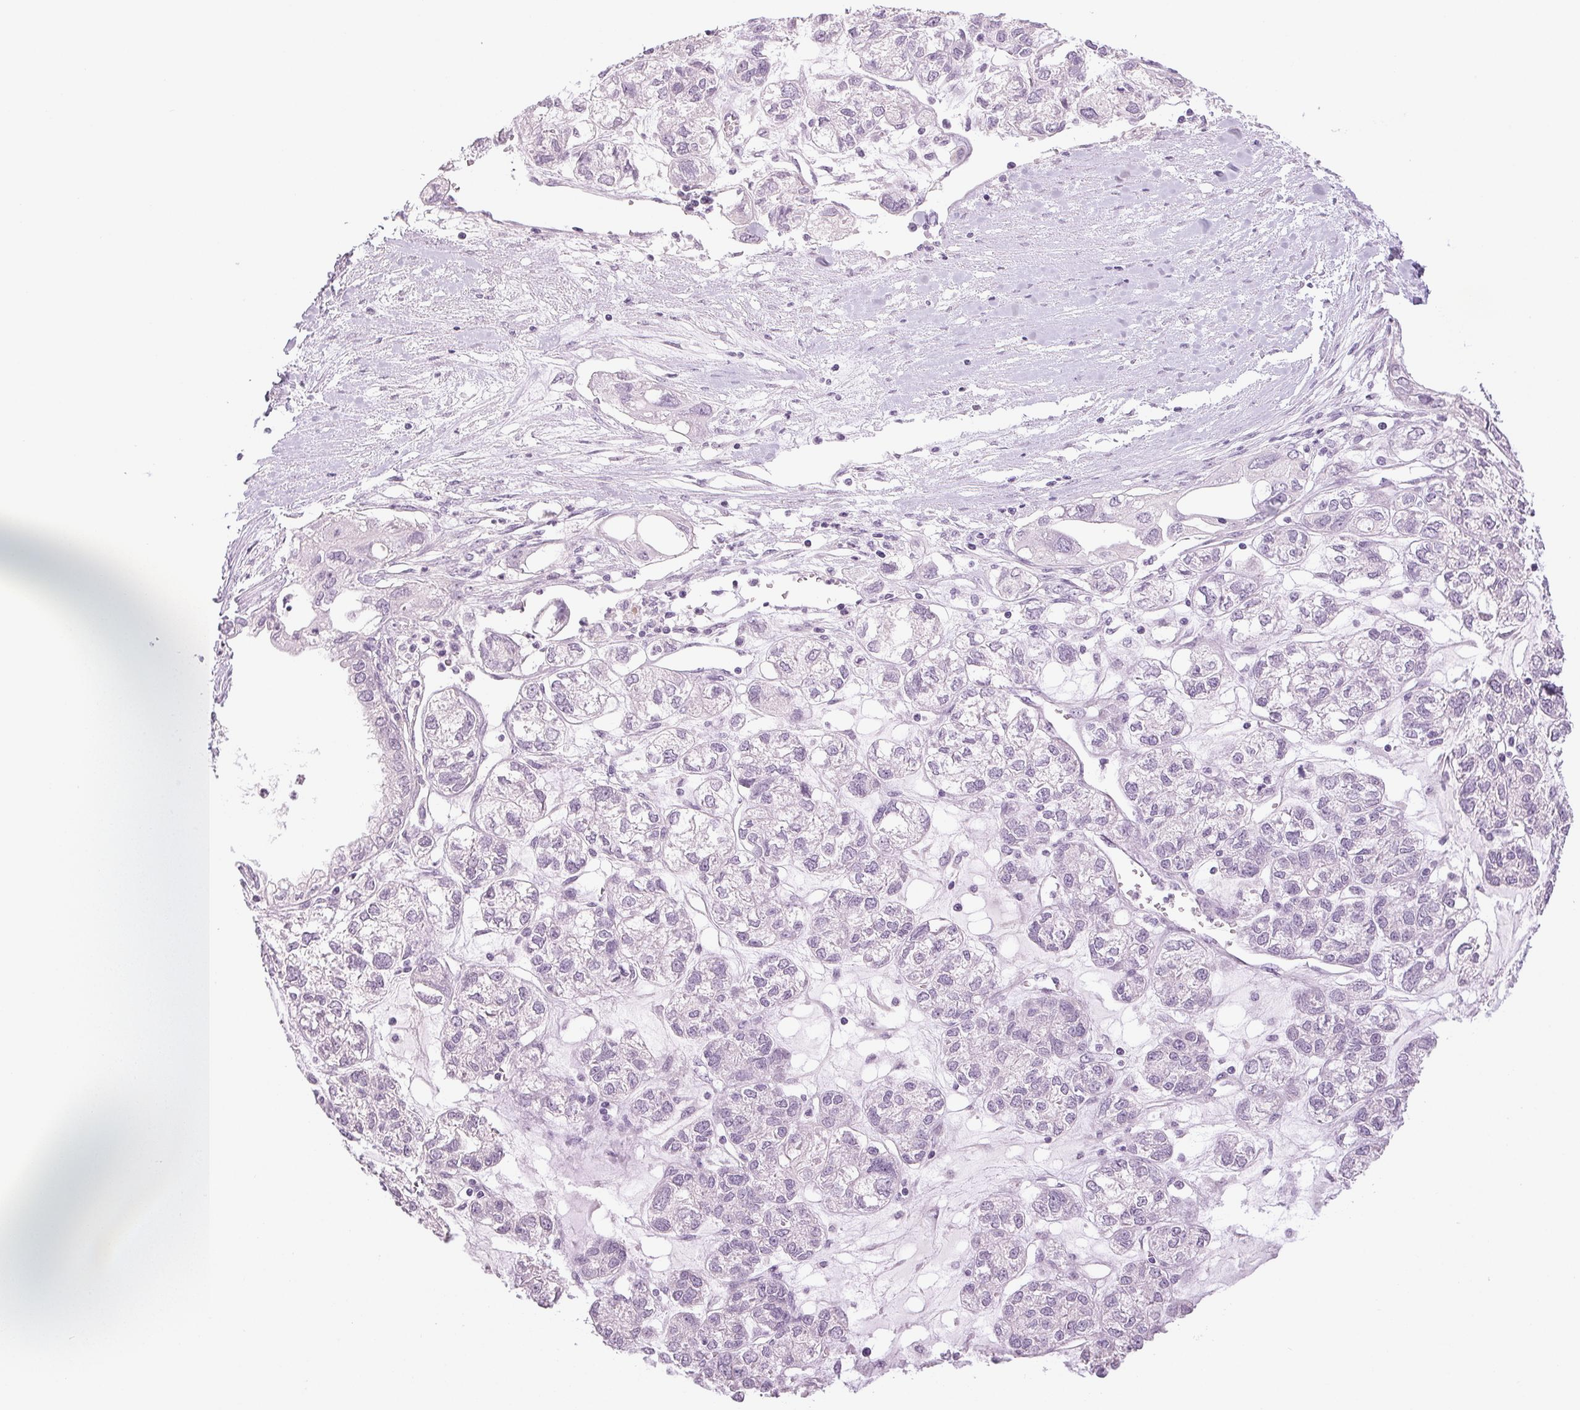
{"staining": {"intensity": "negative", "quantity": "none", "location": "none"}, "tissue": "ovarian cancer", "cell_type": "Tumor cells", "image_type": "cancer", "snomed": [{"axis": "morphology", "description": "Carcinoma, endometroid"}, {"axis": "topography", "description": "Ovary"}], "caption": "A high-resolution photomicrograph shows immunohistochemistry (IHC) staining of ovarian cancer, which displays no significant positivity in tumor cells.", "gene": "DNAJC6", "patient": {"sex": "female", "age": 64}}